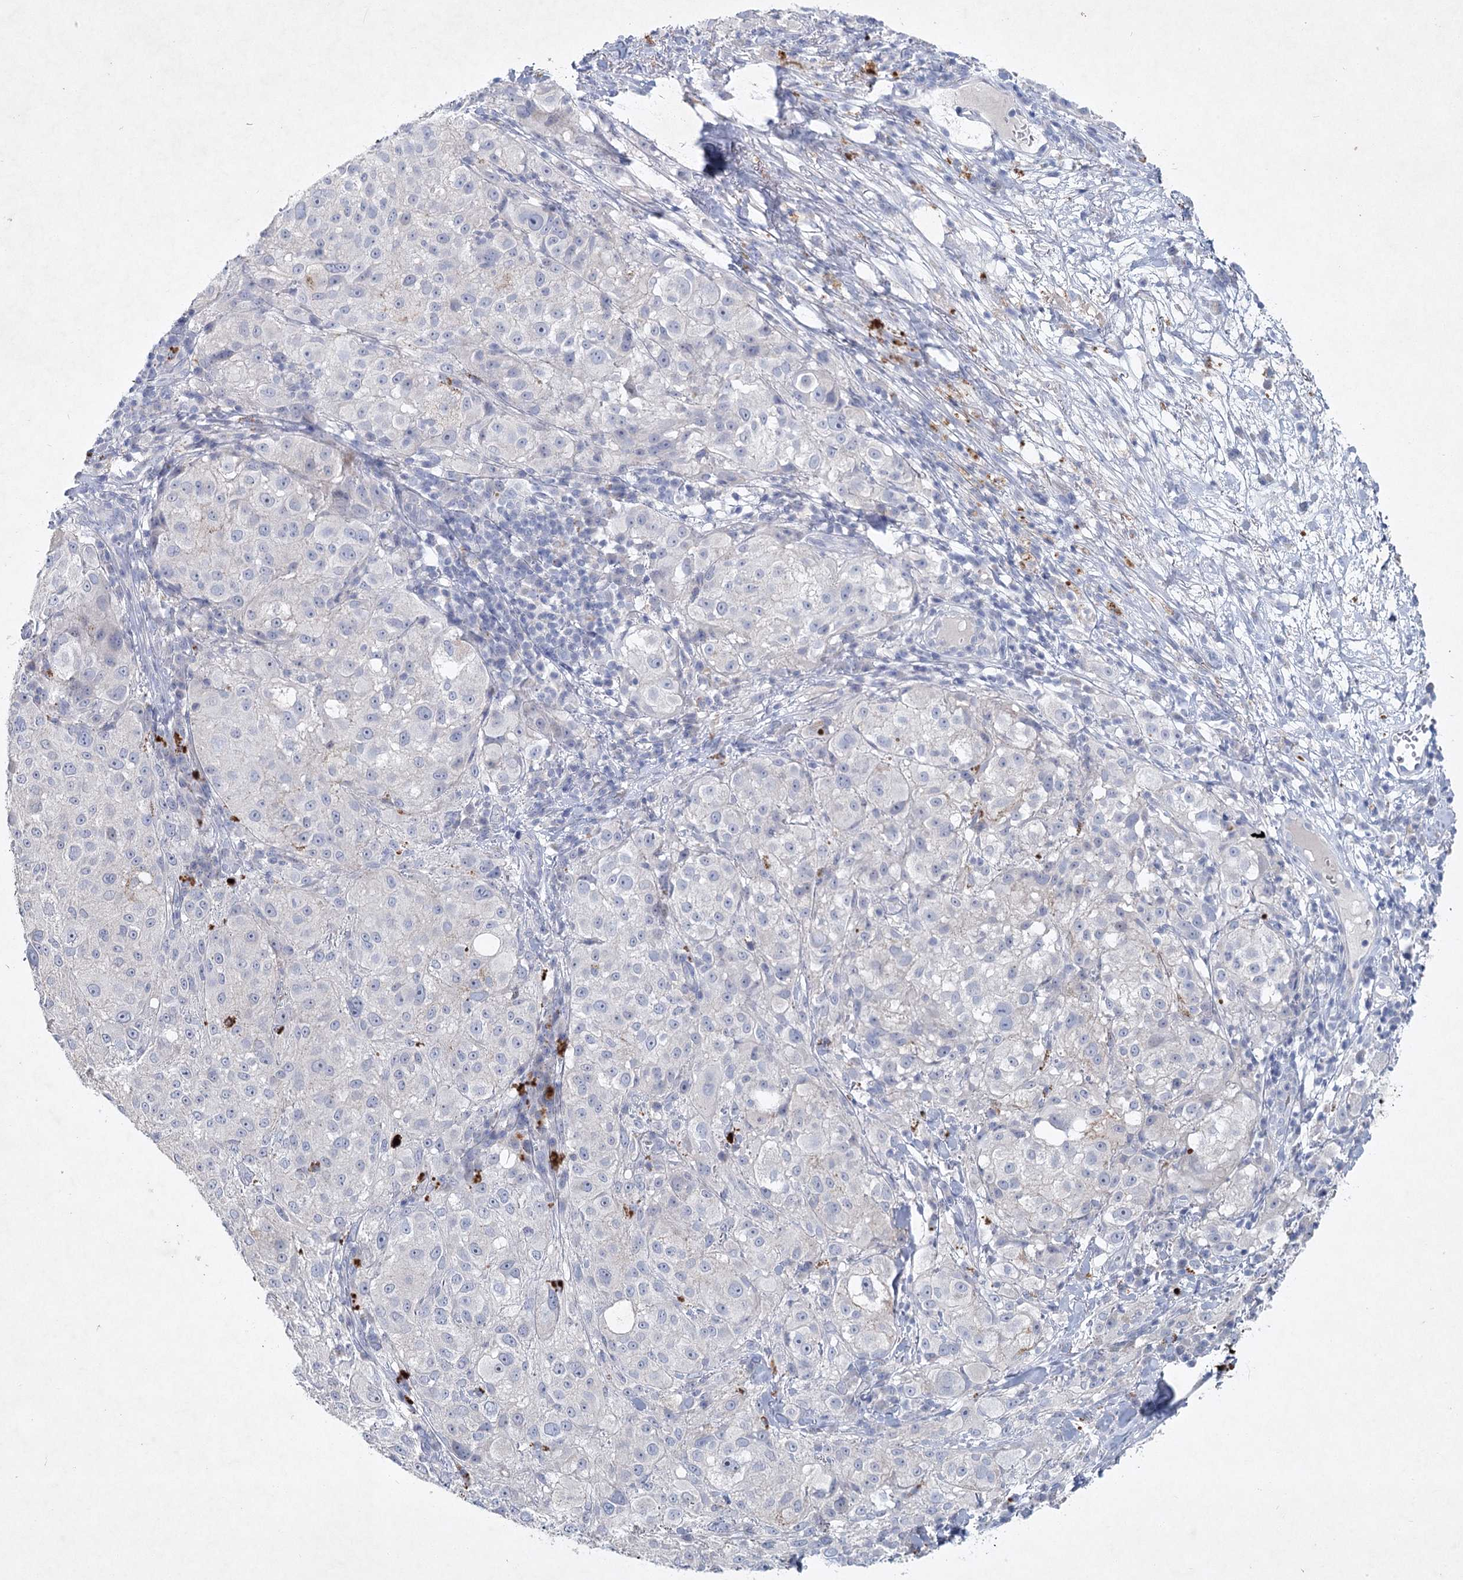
{"staining": {"intensity": "negative", "quantity": "none", "location": "none"}, "tissue": "melanoma", "cell_type": "Tumor cells", "image_type": "cancer", "snomed": [{"axis": "morphology", "description": "Necrosis, NOS"}, {"axis": "morphology", "description": "Malignant melanoma, NOS"}, {"axis": "topography", "description": "Skin"}], "caption": "Photomicrograph shows no protein staining in tumor cells of melanoma tissue.", "gene": "MAP3K13", "patient": {"sex": "female", "age": 87}}